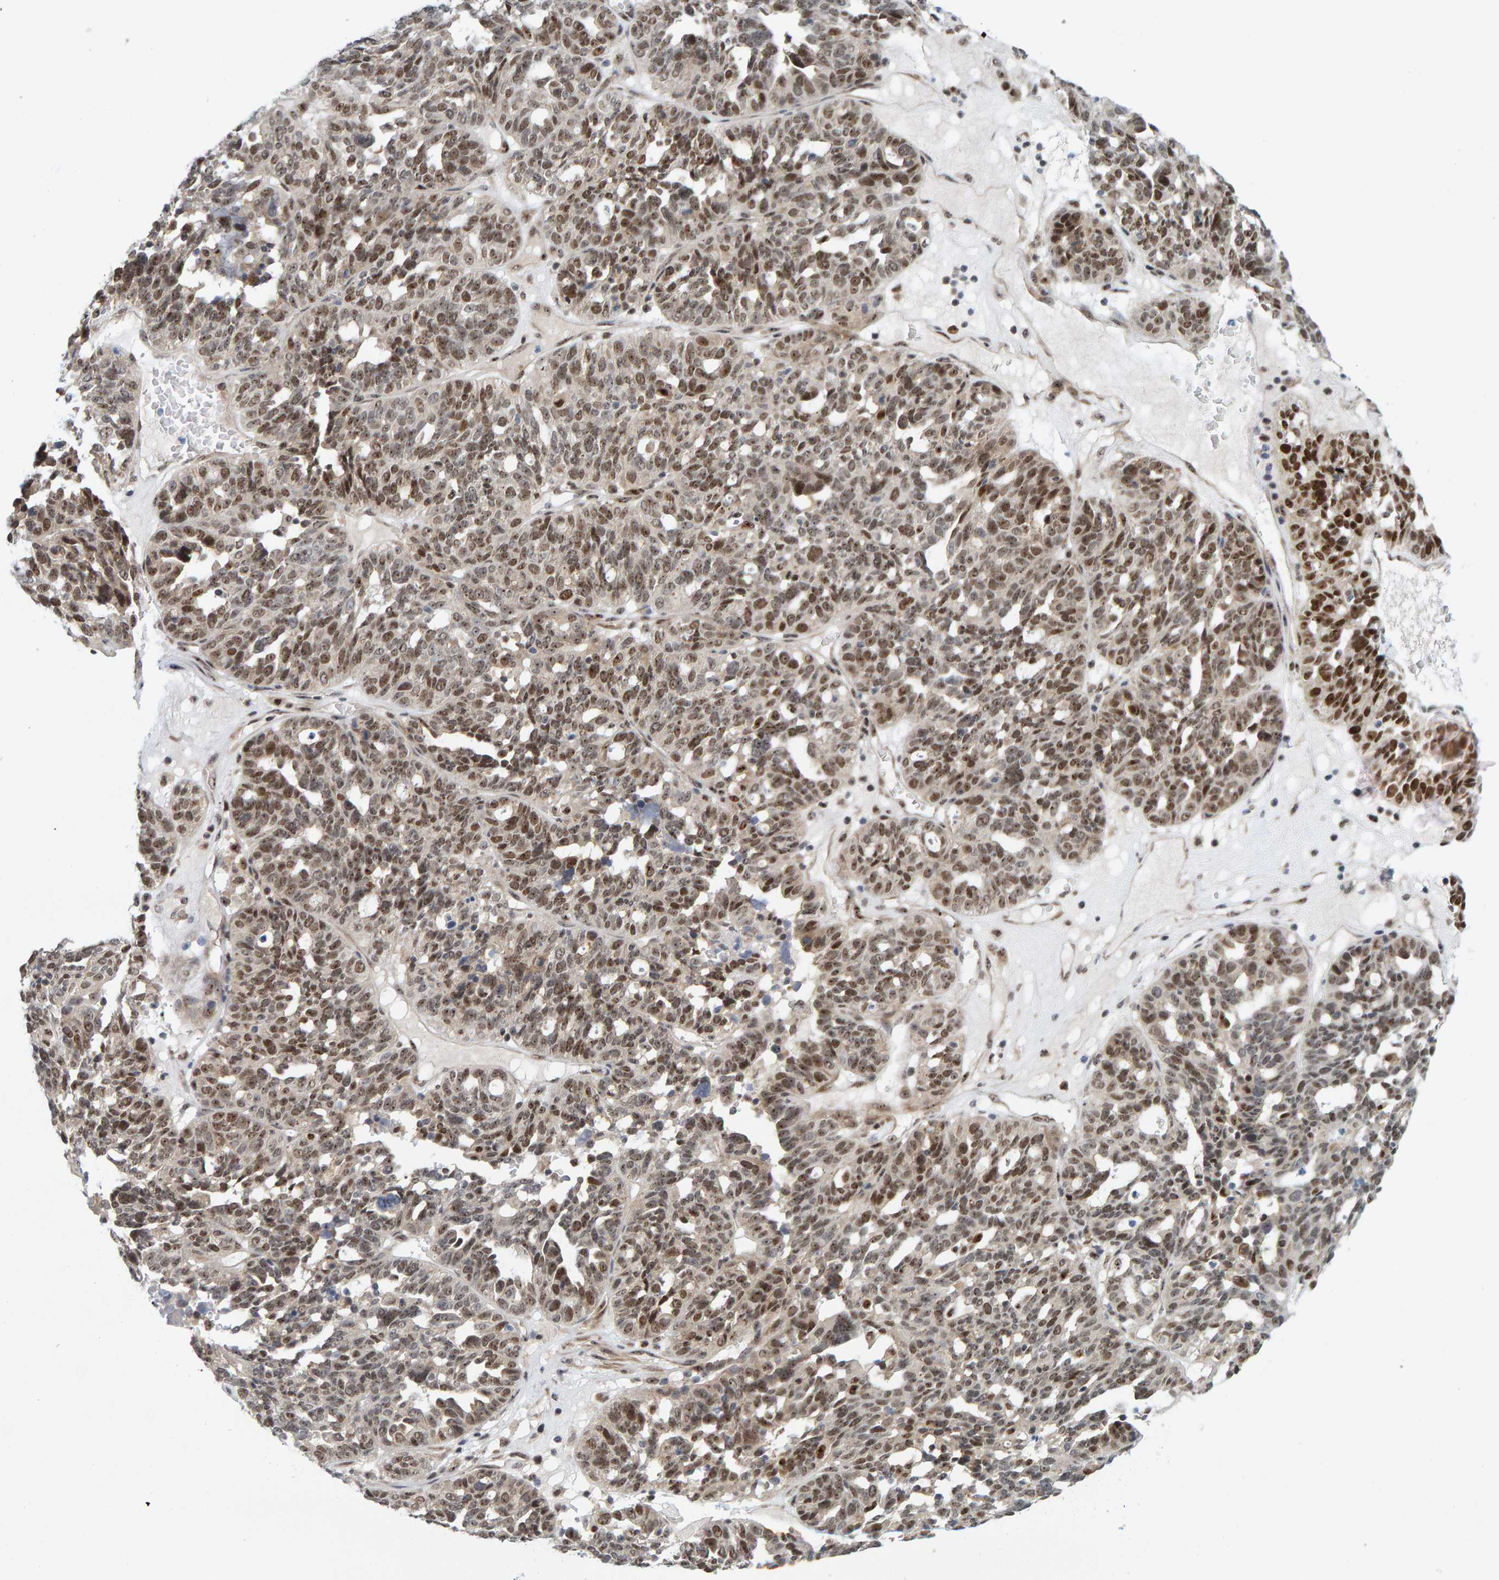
{"staining": {"intensity": "moderate", "quantity": ">75%", "location": "nuclear"}, "tissue": "ovarian cancer", "cell_type": "Tumor cells", "image_type": "cancer", "snomed": [{"axis": "morphology", "description": "Cystadenocarcinoma, serous, NOS"}, {"axis": "topography", "description": "Ovary"}], "caption": "Immunohistochemistry photomicrograph of neoplastic tissue: human ovarian cancer stained using immunohistochemistry reveals medium levels of moderate protein expression localized specifically in the nuclear of tumor cells, appearing as a nuclear brown color.", "gene": "POLR1E", "patient": {"sex": "female", "age": 59}}